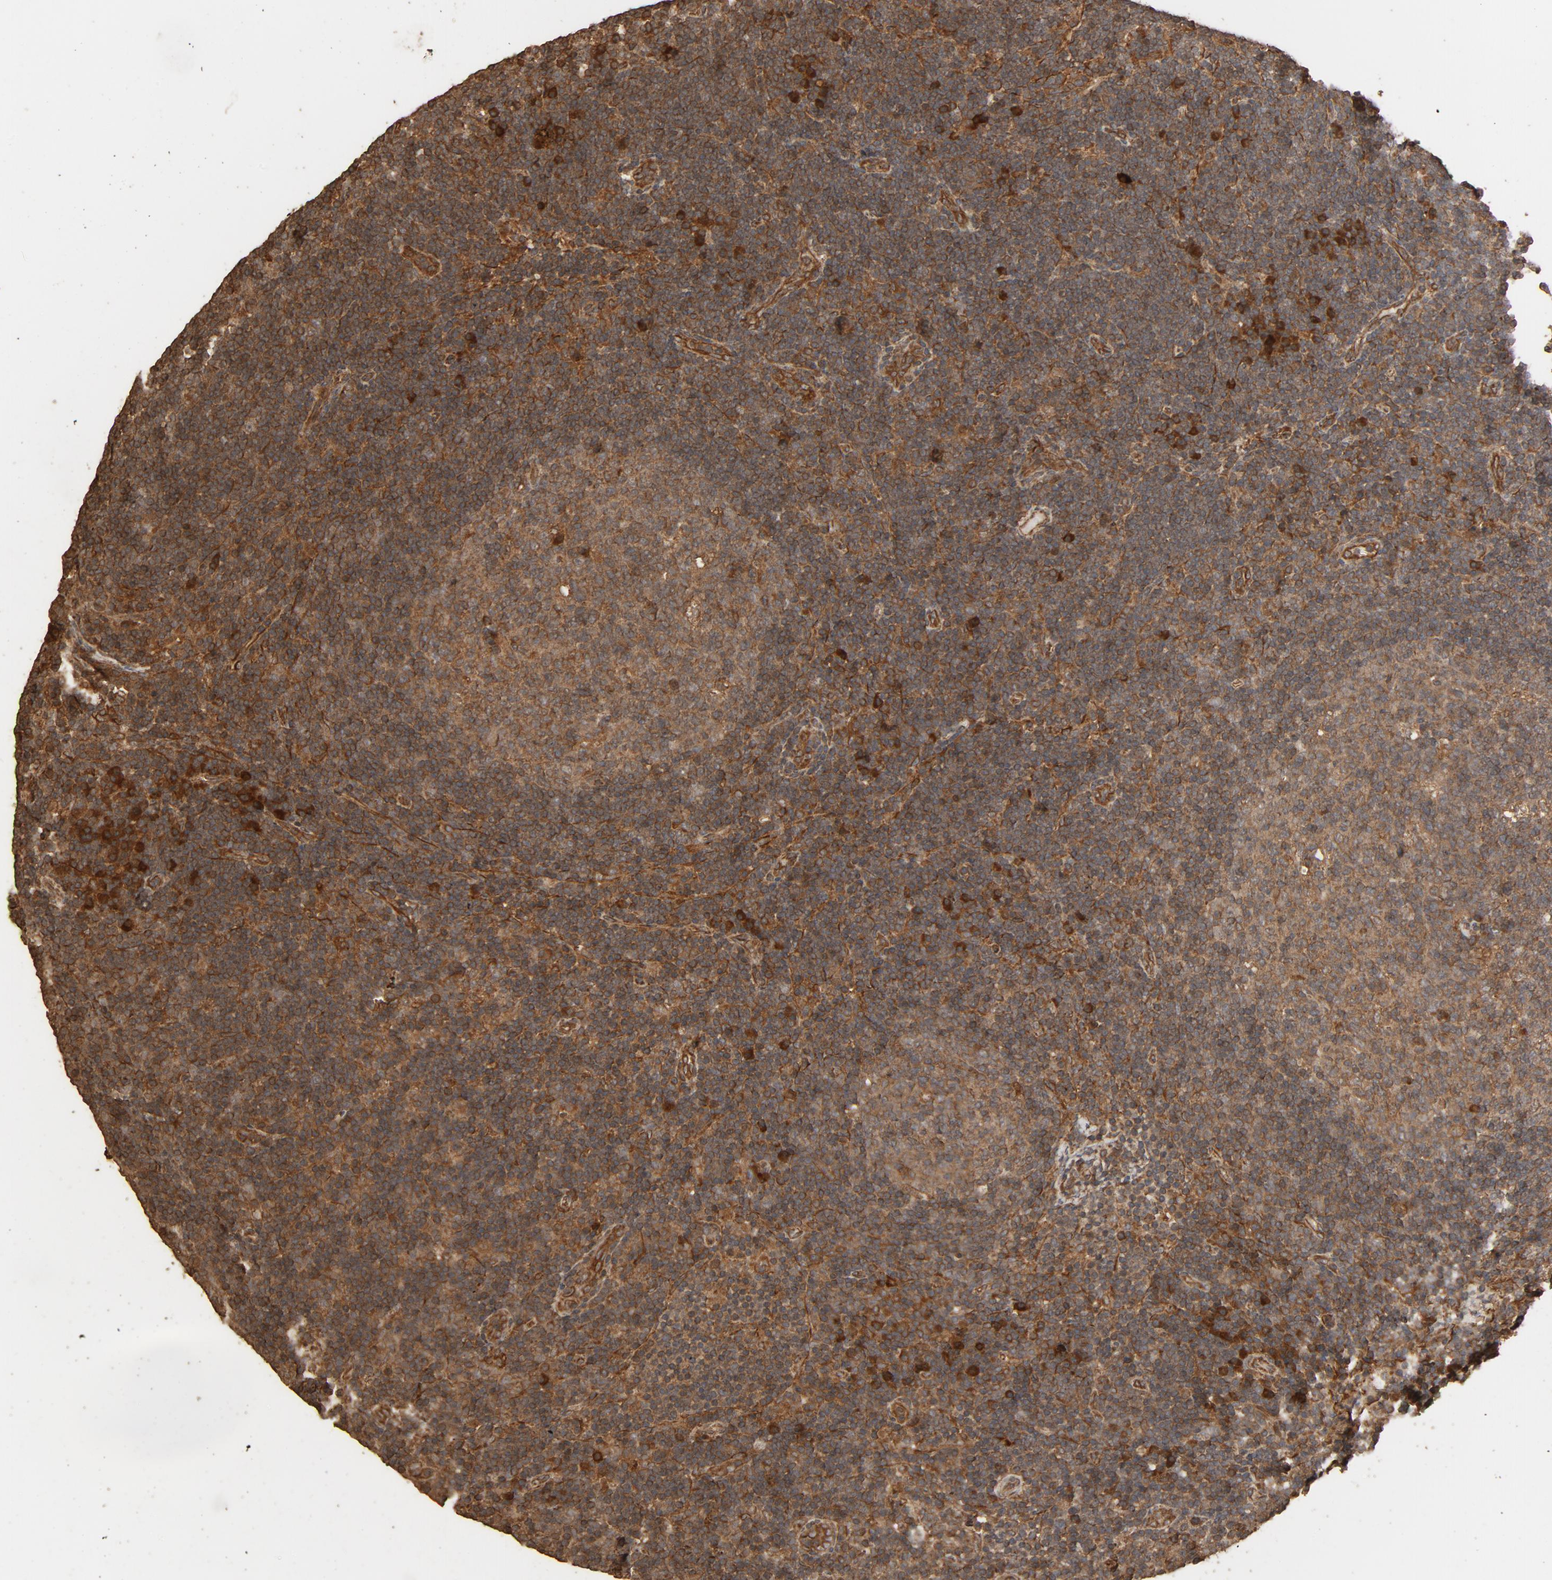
{"staining": {"intensity": "moderate", "quantity": ">75%", "location": "cytoplasmic/membranous"}, "tissue": "lymph node", "cell_type": "Germinal center cells", "image_type": "normal", "snomed": [{"axis": "morphology", "description": "Normal tissue, NOS"}, {"axis": "morphology", "description": "Squamous cell carcinoma, metastatic, NOS"}, {"axis": "topography", "description": "Lymph node"}], "caption": "An image of human lymph node stained for a protein exhibits moderate cytoplasmic/membranous brown staining in germinal center cells. The staining was performed using DAB (3,3'-diaminobenzidine) to visualize the protein expression in brown, while the nuclei were stained in blue with hematoxylin (Magnification: 20x).", "gene": "RPS6KA6", "patient": {"sex": "female", "age": 53}}